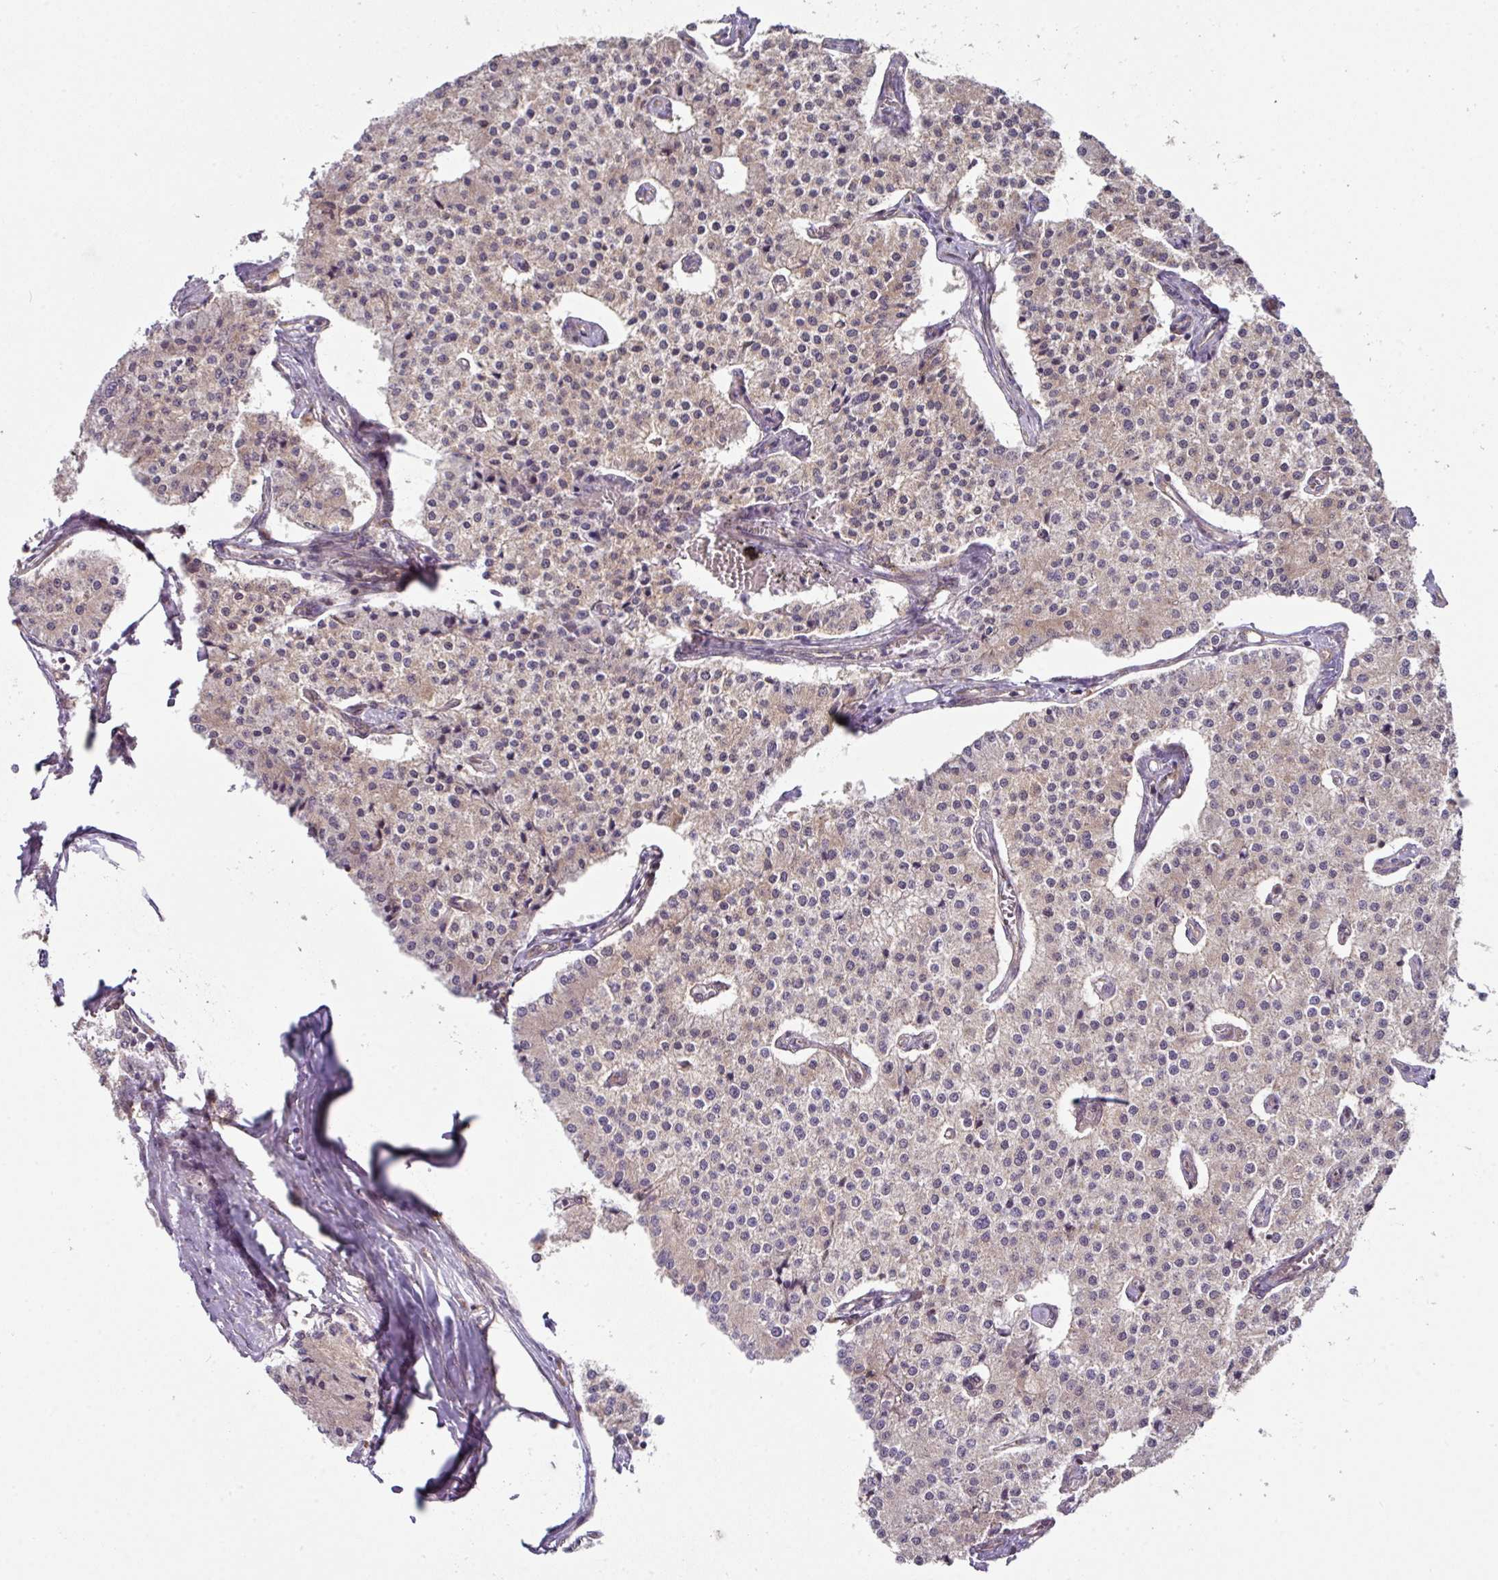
{"staining": {"intensity": "weak", "quantity": ">75%", "location": "cytoplasmic/membranous"}, "tissue": "carcinoid", "cell_type": "Tumor cells", "image_type": "cancer", "snomed": [{"axis": "morphology", "description": "Carcinoid, malignant, NOS"}, {"axis": "topography", "description": "Colon"}], "caption": "Tumor cells display low levels of weak cytoplasmic/membranous staining in about >75% of cells in carcinoid (malignant).", "gene": "STK35", "patient": {"sex": "female", "age": 52}}